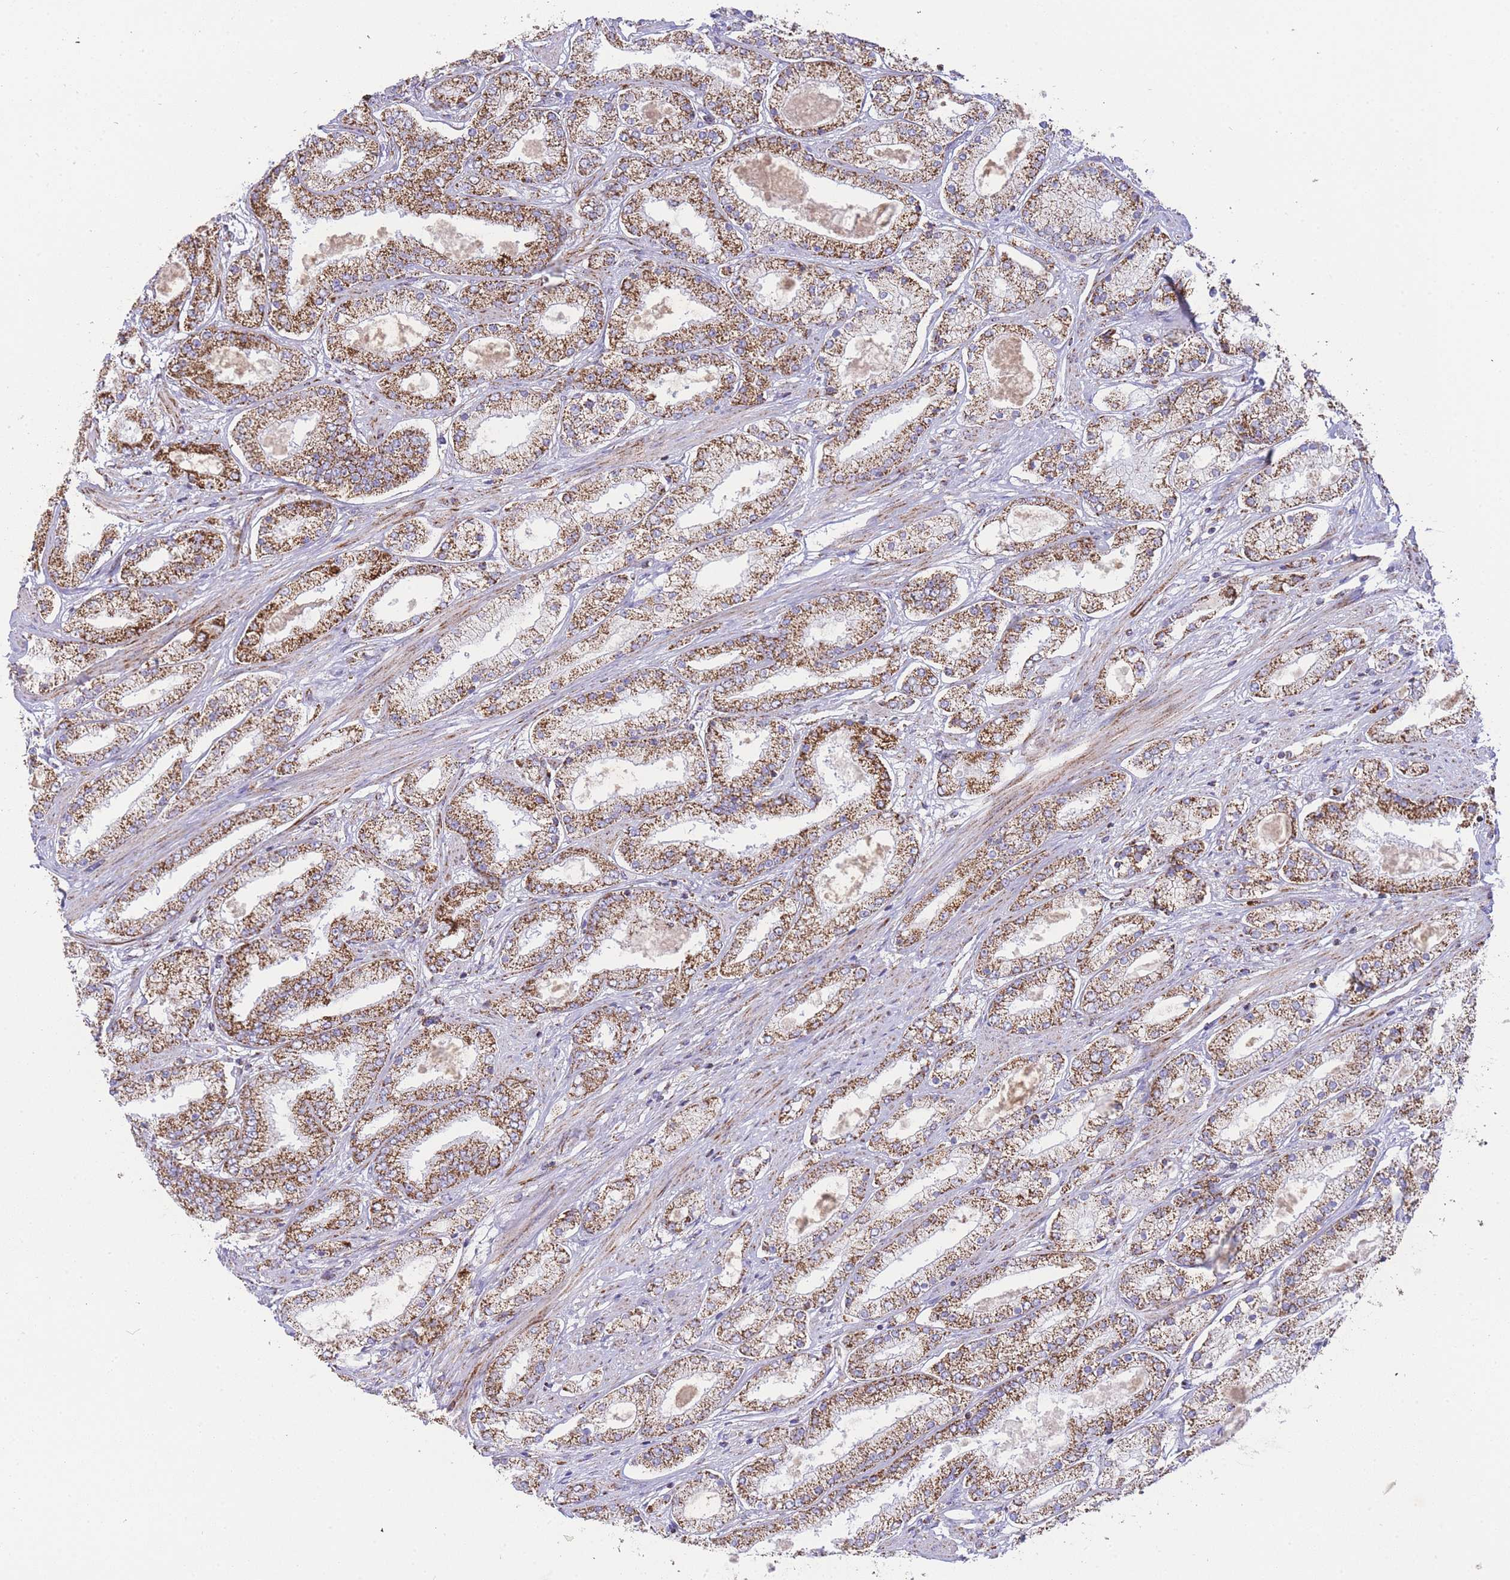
{"staining": {"intensity": "strong", "quantity": ">75%", "location": "cytoplasmic/membranous"}, "tissue": "prostate cancer", "cell_type": "Tumor cells", "image_type": "cancer", "snomed": [{"axis": "morphology", "description": "Adenocarcinoma, High grade"}, {"axis": "topography", "description": "Prostate"}], "caption": "The immunohistochemical stain labels strong cytoplasmic/membranous staining in tumor cells of adenocarcinoma (high-grade) (prostate) tissue.", "gene": "GSTM1", "patient": {"sex": "male", "age": 69}}